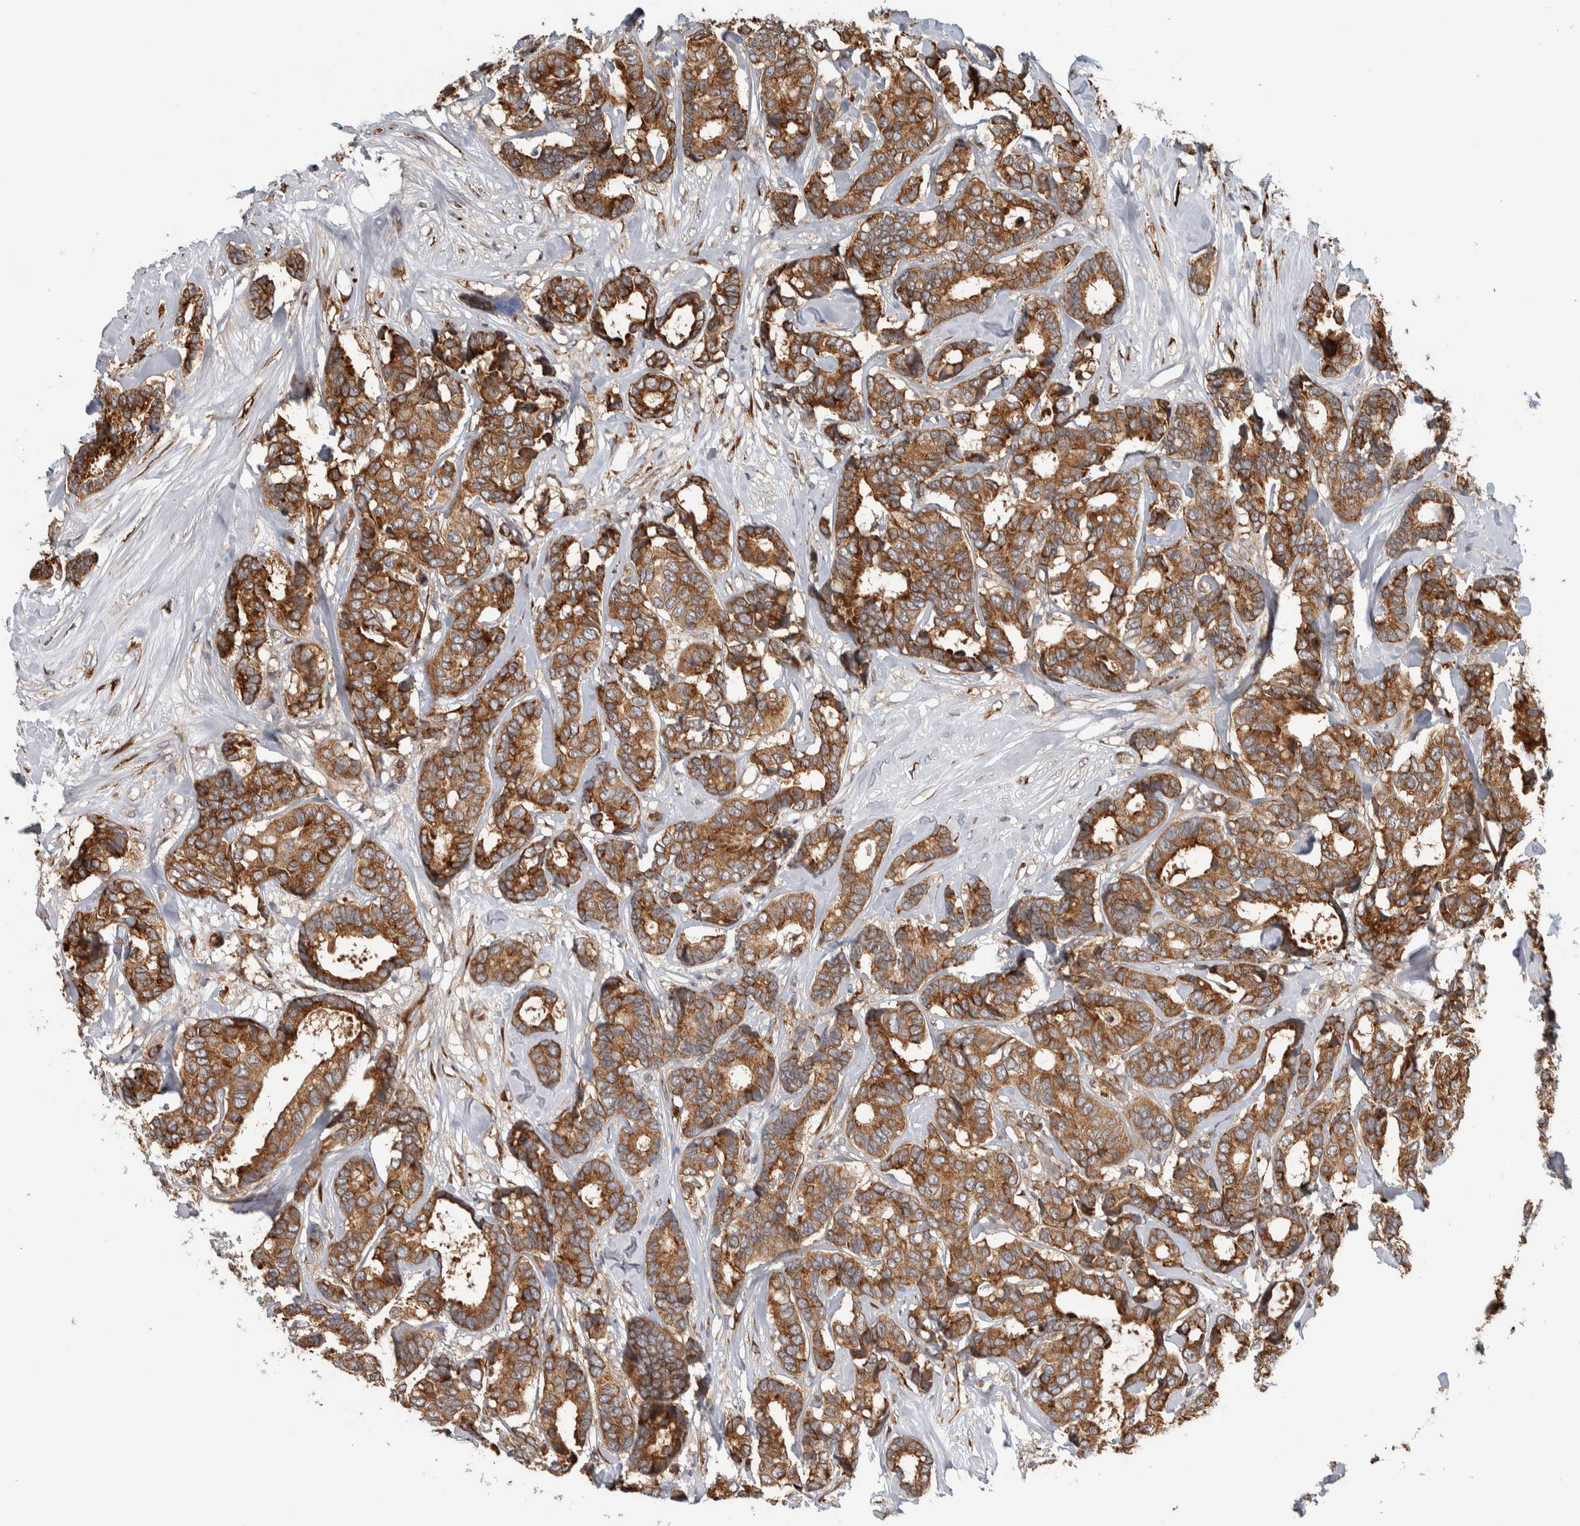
{"staining": {"intensity": "strong", "quantity": ">75%", "location": "cytoplasmic/membranous"}, "tissue": "breast cancer", "cell_type": "Tumor cells", "image_type": "cancer", "snomed": [{"axis": "morphology", "description": "Duct carcinoma"}, {"axis": "topography", "description": "Breast"}], "caption": "High-power microscopy captured an immunohistochemistry (IHC) photomicrograph of breast invasive ductal carcinoma, revealing strong cytoplasmic/membranous expression in about >75% of tumor cells. Nuclei are stained in blue.", "gene": "EIF3H", "patient": {"sex": "female", "age": 87}}